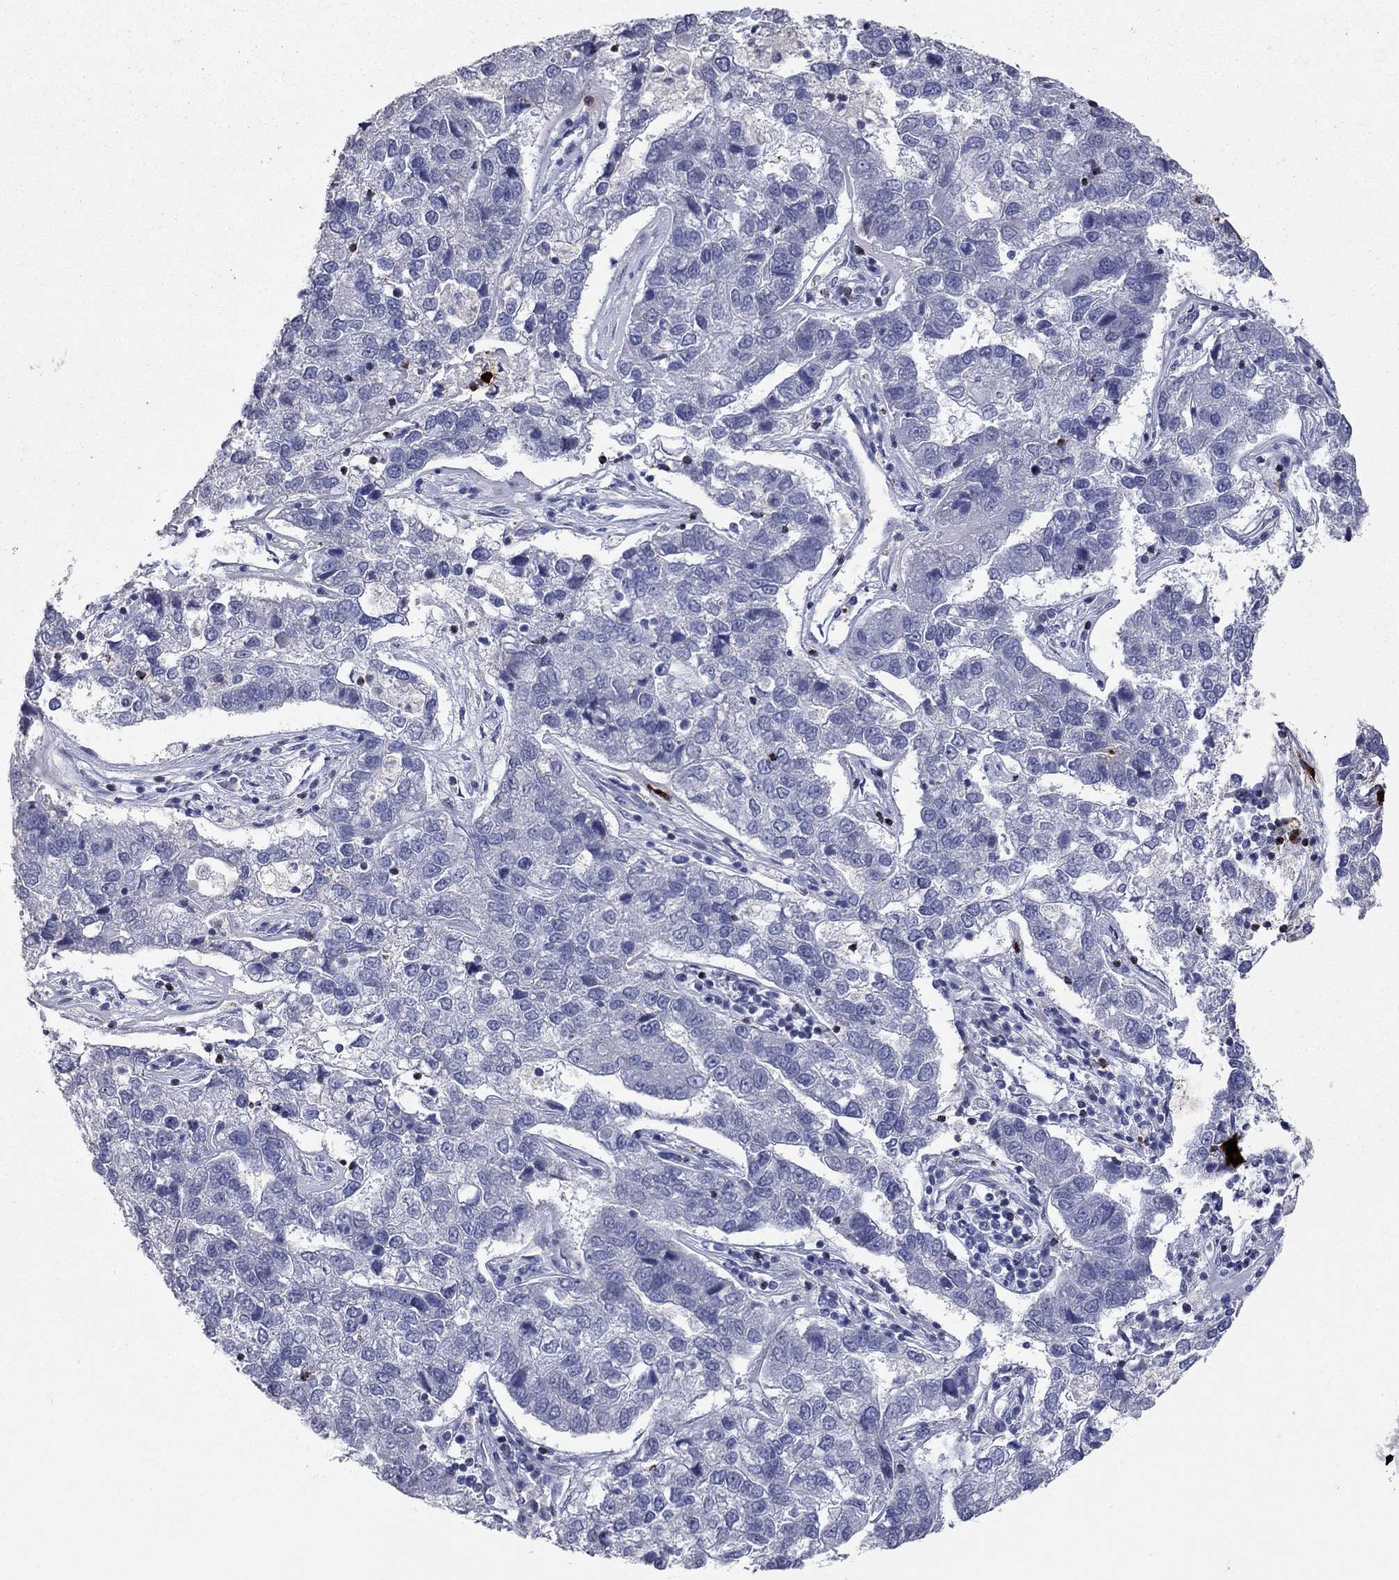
{"staining": {"intensity": "negative", "quantity": "none", "location": "none"}, "tissue": "pancreatic cancer", "cell_type": "Tumor cells", "image_type": "cancer", "snomed": [{"axis": "morphology", "description": "Adenocarcinoma, NOS"}, {"axis": "topography", "description": "Pancreas"}], "caption": "The micrograph reveals no significant expression in tumor cells of pancreatic adenocarcinoma. The staining was performed using DAB (3,3'-diaminobenzidine) to visualize the protein expression in brown, while the nuclei were stained in blue with hematoxylin (Magnification: 20x).", "gene": "CCL5", "patient": {"sex": "female", "age": 61}}